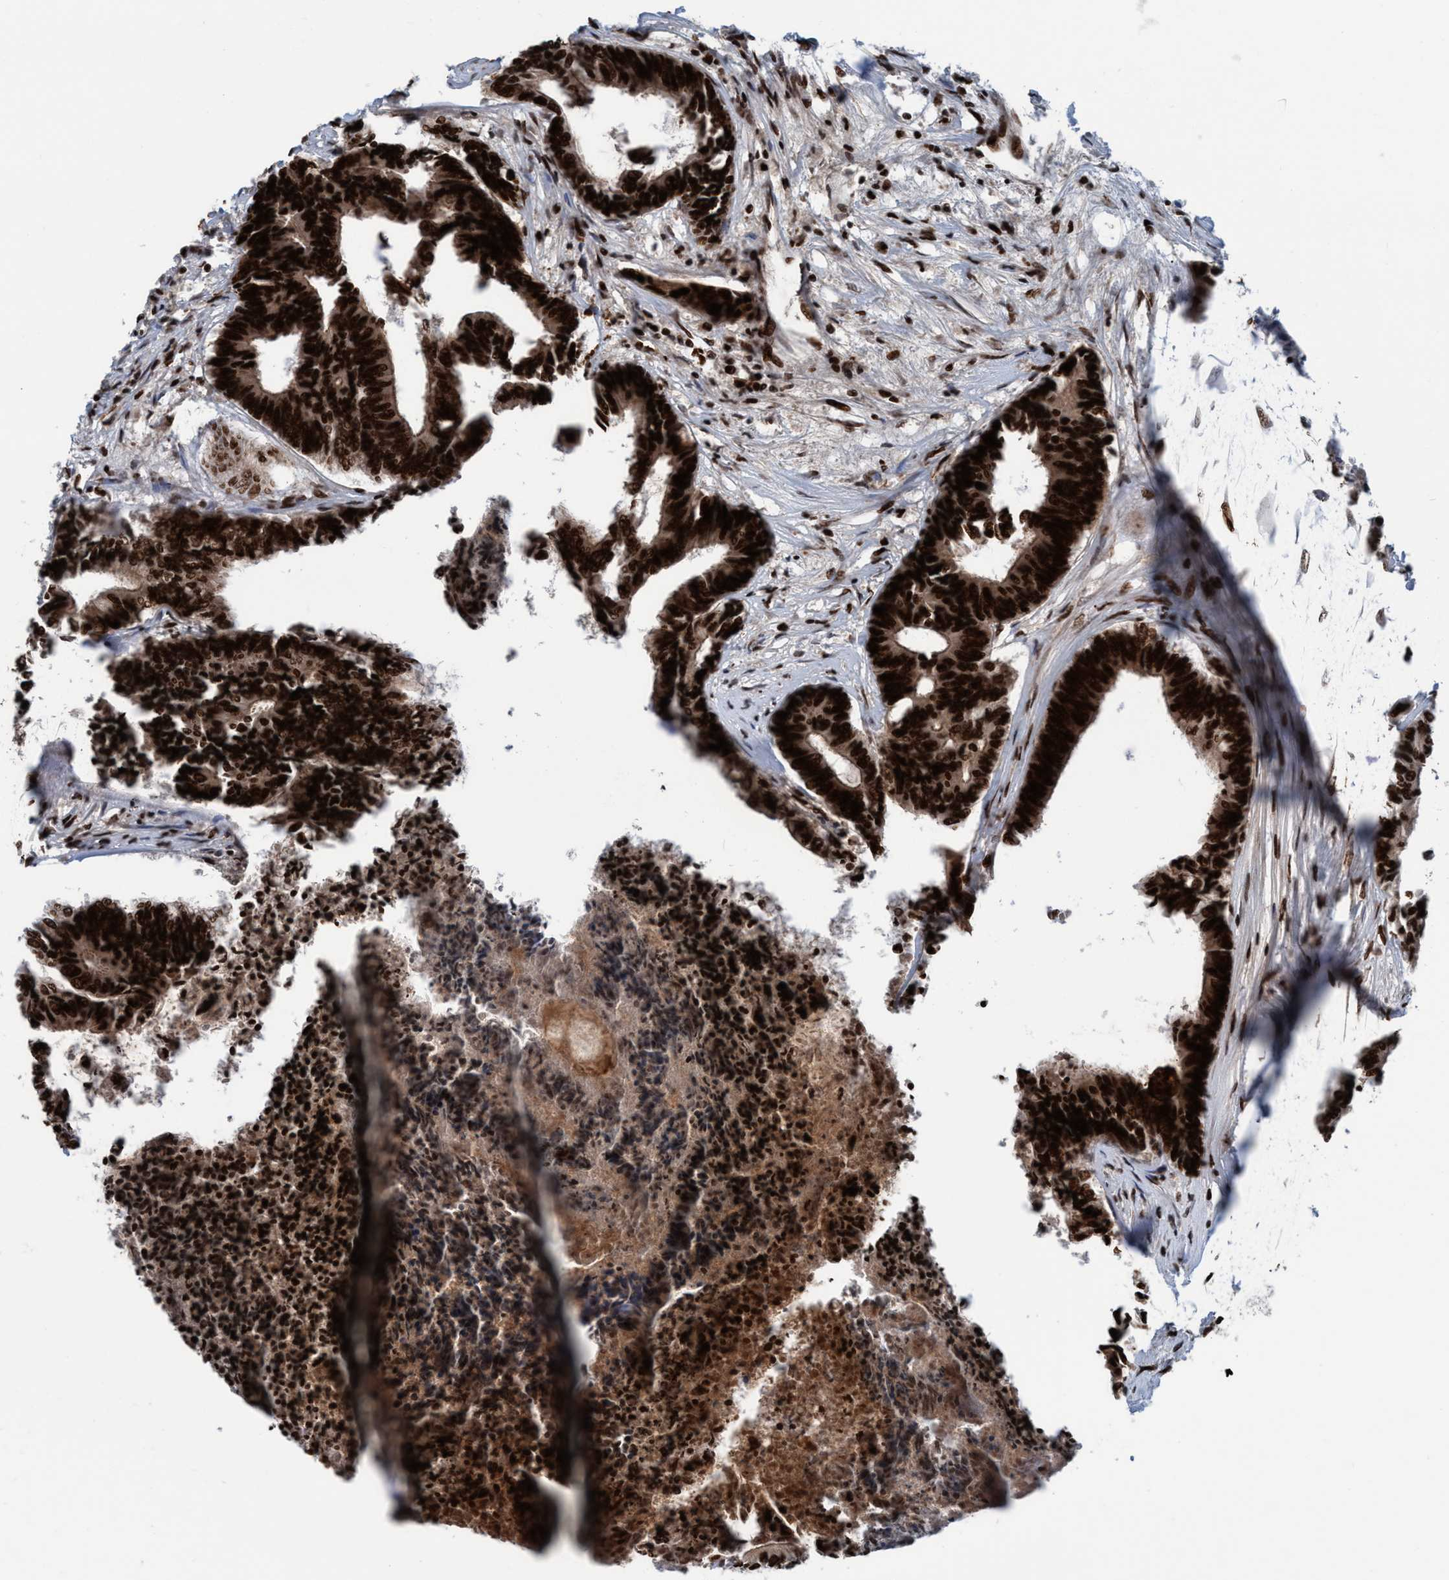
{"staining": {"intensity": "strong", "quantity": ">75%", "location": "cytoplasmic/membranous,nuclear"}, "tissue": "colorectal cancer", "cell_type": "Tumor cells", "image_type": "cancer", "snomed": [{"axis": "morphology", "description": "Adenocarcinoma, NOS"}, {"axis": "topography", "description": "Rectum"}], "caption": "Tumor cells show strong cytoplasmic/membranous and nuclear positivity in about >75% of cells in colorectal adenocarcinoma.", "gene": "TOPBP1", "patient": {"sex": "male", "age": 63}}